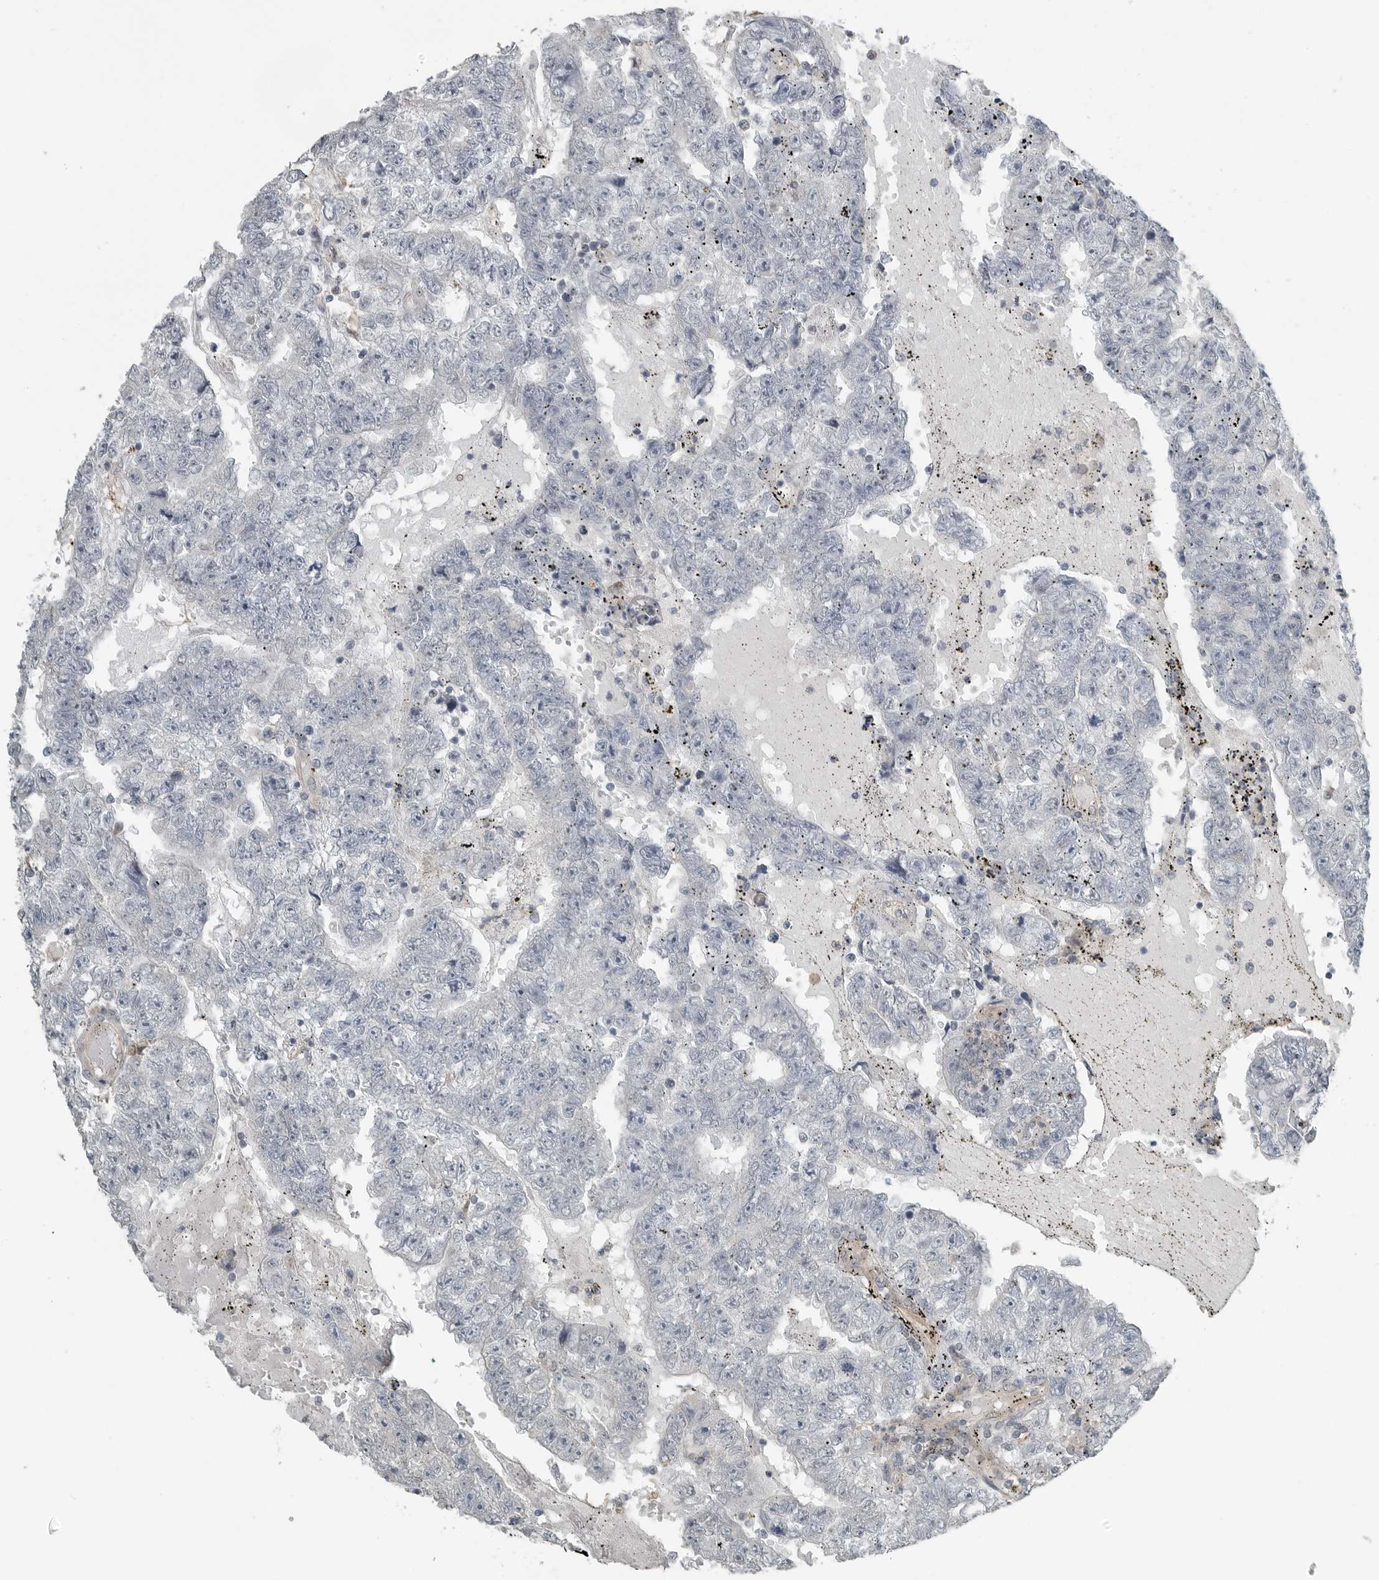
{"staining": {"intensity": "negative", "quantity": "none", "location": "none"}, "tissue": "testis cancer", "cell_type": "Tumor cells", "image_type": "cancer", "snomed": [{"axis": "morphology", "description": "Carcinoma, Embryonal, NOS"}, {"axis": "topography", "description": "Testis"}], "caption": "Immunohistochemistry of human testis cancer (embryonal carcinoma) shows no positivity in tumor cells. Nuclei are stained in blue.", "gene": "KYAT1", "patient": {"sex": "male", "age": 25}}